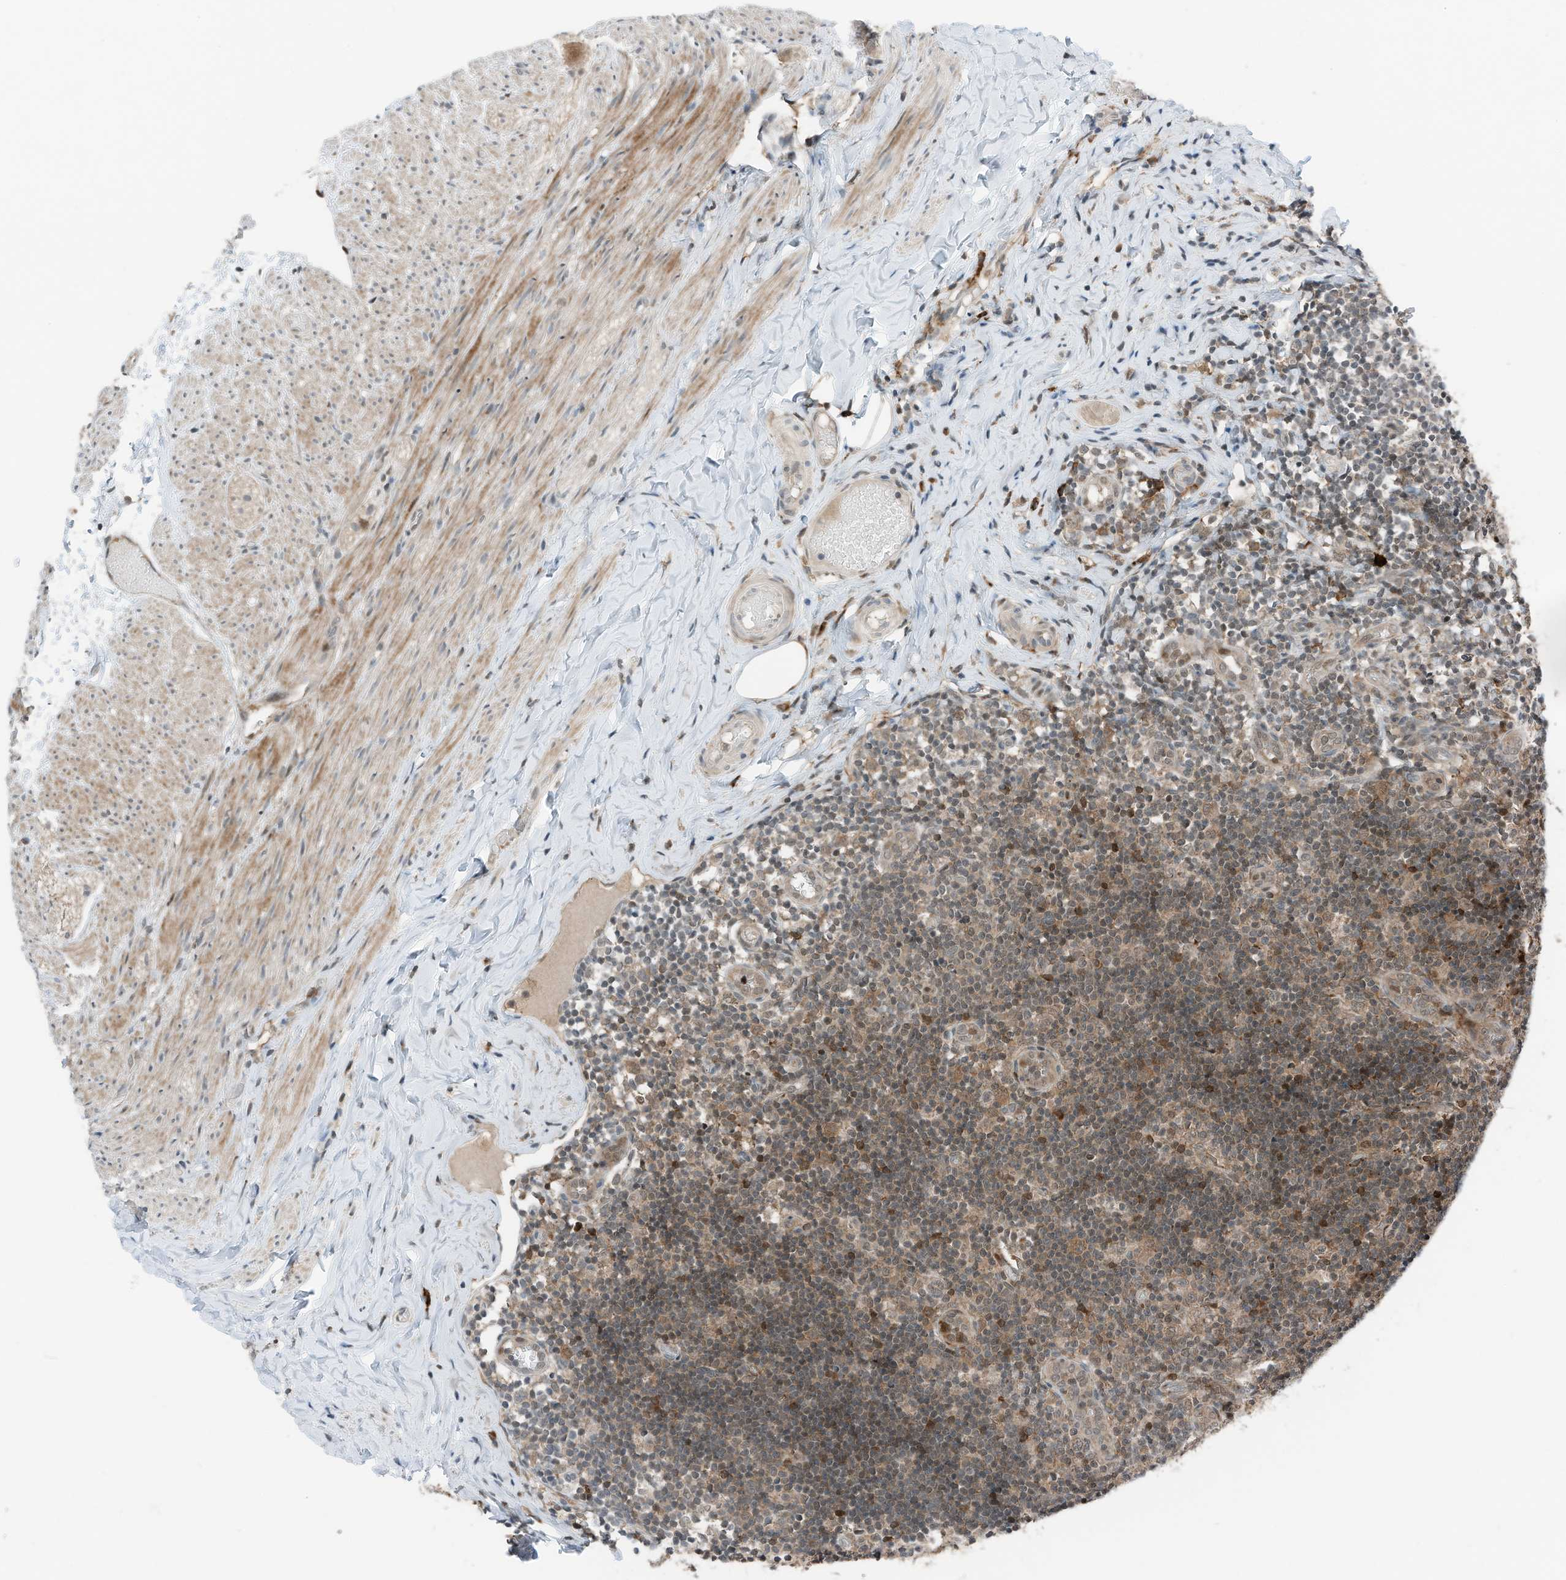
{"staining": {"intensity": "strong", "quantity": ">75%", "location": "cytoplasmic/membranous"}, "tissue": "appendix", "cell_type": "Glandular cells", "image_type": "normal", "snomed": [{"axis": "morphology", "description": "Normal tissue, NOS"}, {"axis": "topography", "description": "Appendix"}], "caption": "Protein expression analysis of benign appendix reveals strong cytoplasmic/membranous expression in approximately >75% of glandular cells. Ihc stains the protein in brown and the nuclei are stained blue.", "gene": "RMND1", "patient": {"sex": "male", "age": 8}}